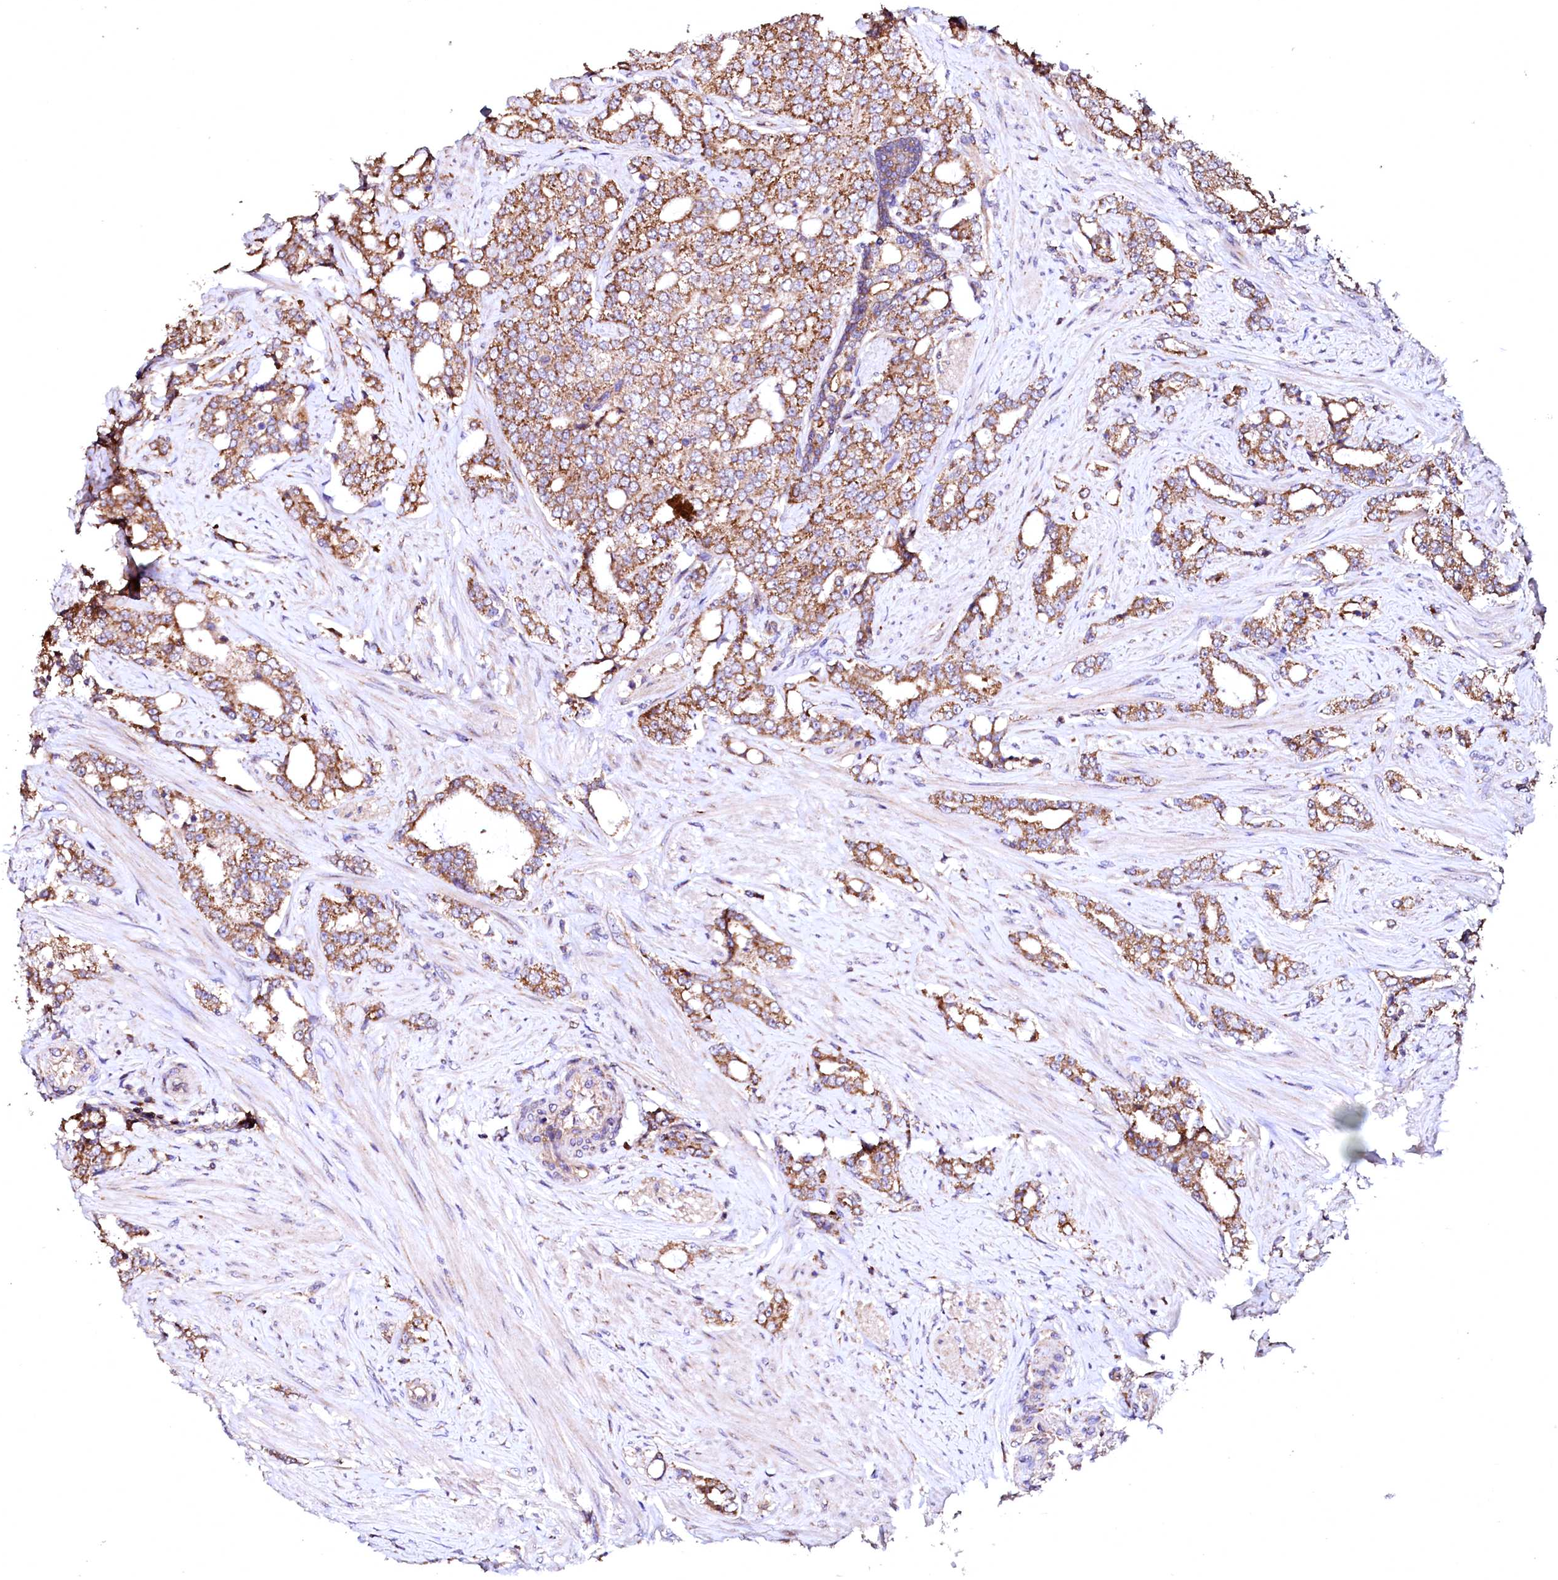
{"staining": {"intensity": "moderate", "quantity": ">75%", "location": "cytoplasmic/membranous"}, "tissue": "prostate cancer", "cell_type": "Tumor cells", "image_type": "cancer", "snomed": [{"axis": "morphology", "description": "Adenocarcinoma, High grade"}, {"axis": "topography", "description": "Prostate"}], "caption": "Protein staining by immunohistochemistry reveals moderate cytoplasmic/membranous positivity in approximately >75% of tumor cells in prostate cancer.", "gene": "ST3GAL1", "patient": {"sex": "male", "age": 64}}